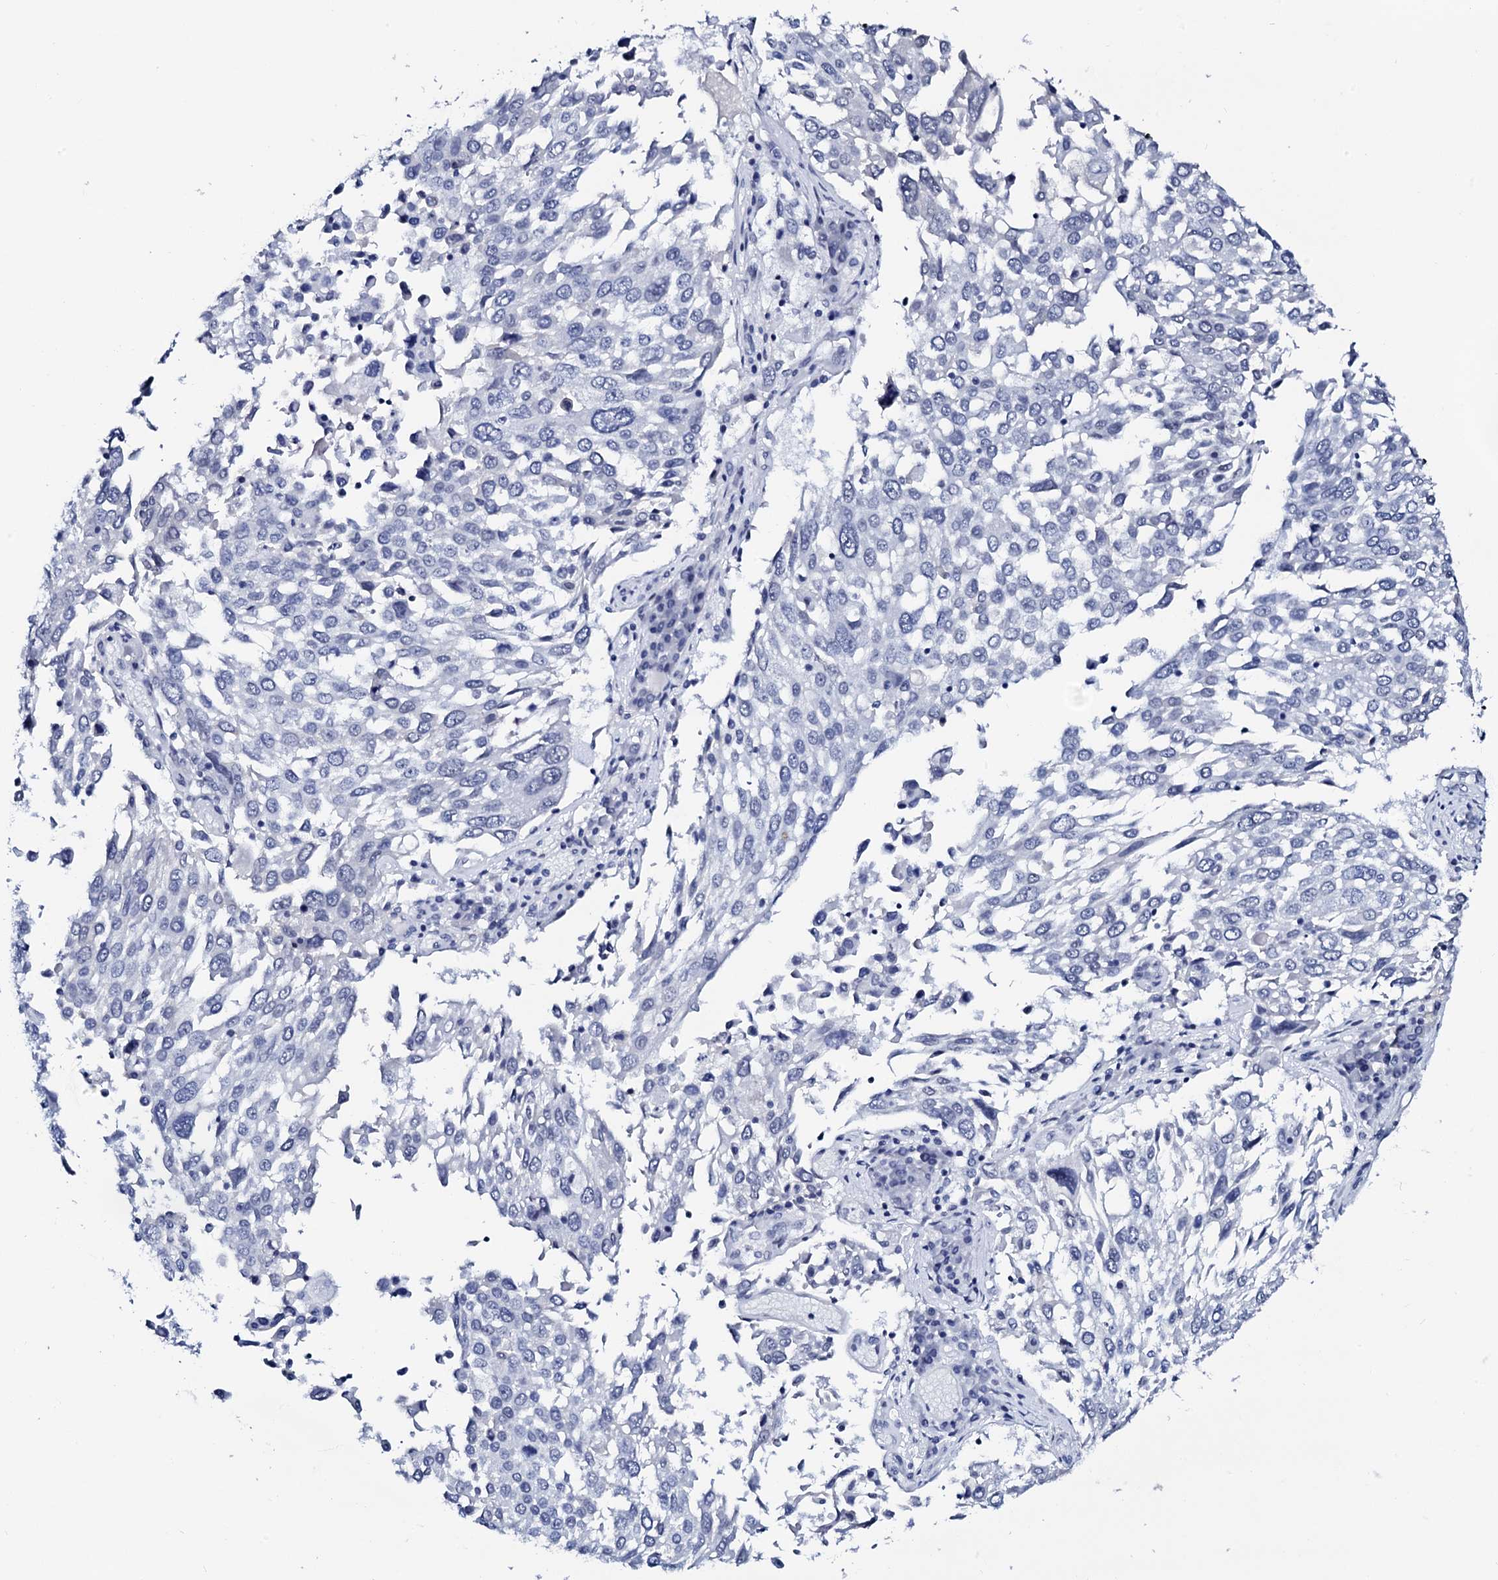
{"staining": {"intensity": "negative", "quantity": "none", "location": "none"}, "tissue": "lung cancer", "cell_type": "Tumor cells", "image_type": "cancer", "snomed": [{"axis": "morphology", "description": "Squamous cell carcinoma, NOS"}, {"axis": "topography", "description": "Lung"}], "caption": "A histopathology image of human lung cancer is negative for staining in tumor cells.", "gene": "SPATA19", "patient": {"sex": "male", "age": 65}}